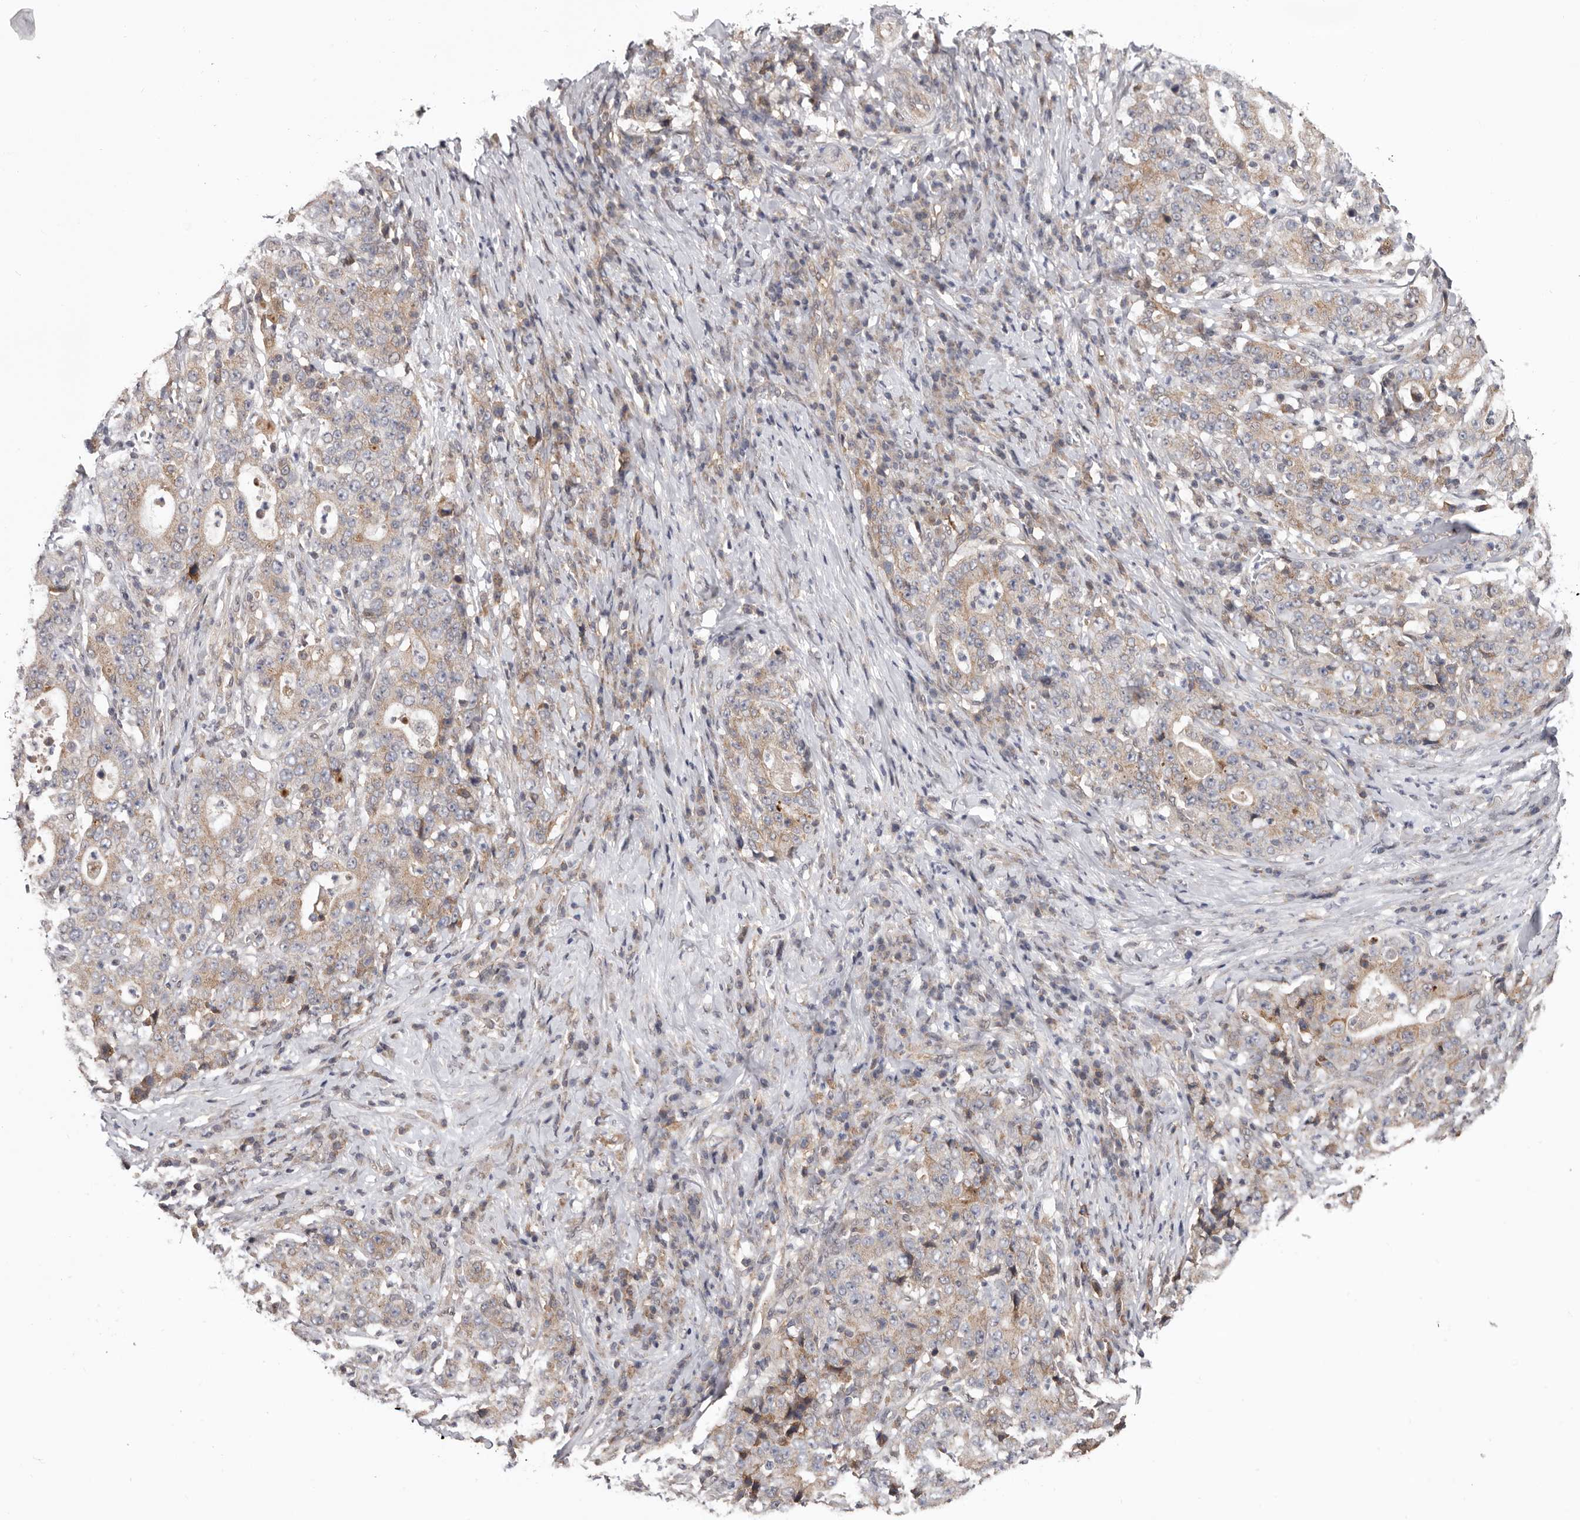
{"staining": {"intensity": "weak", "quantity": ">75%", "location": "cytoplasmic/membranous"}, "tissue": "stomach cancer", "cell_type": "Tumor cells", "image_type": "cancer", "snomed": [{"axis": "morphology", "description": "Normal tissue, NOS"}, {"axis": "morphology", "description": "Adenocarcinoma, NOS"}, {"axis": "topography", "description": "Stomach, upper"}, {"axis": "topography", "description": "Stomach"}], "caption": "Stomach cancer (adenocarcinoma) stained with immunohistochemistry (IHC) reveals weak cytoplasmic/membranous expression in approximately >75% of tumor cells.", "gene": "MOGAT2", "patient": {"sex": "male", "age": 59}}